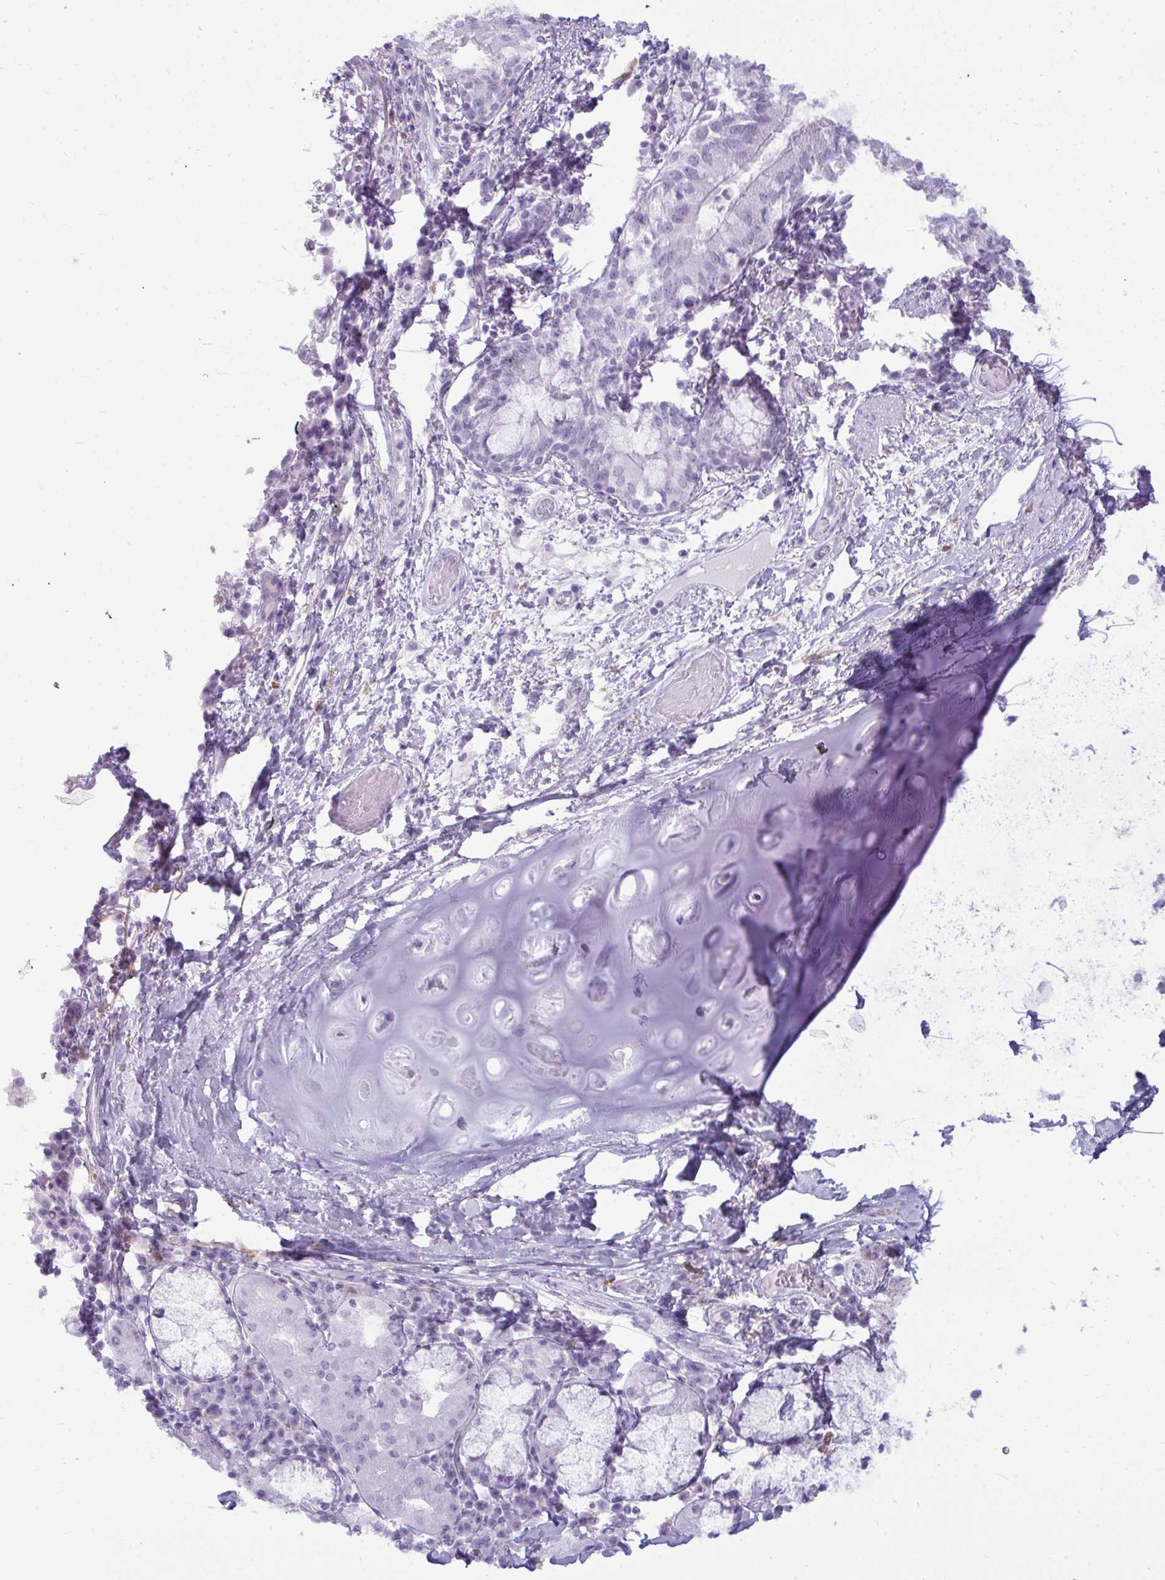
{"staining": {"intensity": "negative", "quantity": "none", "location": "none"}, "tissue": "bronchus", "cell_type": "Respiratory epithelial cells", "image_type": "normal", "snomed": [{"axis": "morphology", "description": "Normal tissue, NOS"}, {"axis": "topography", "description": "Lymph node"}, {"axis": "topography", "description": "Bronchus"}], "caption": "IHC micrograph of normal bronchus: bronchus stained with DAB exhibits no significant protein staining in respiratory epithelial cells. (DAB (3,3'-diaminobenzidine) immunohistochemistry (IHC), high magnification).", "gene": "ANKRD60", "patient": {"sex": "male", "age": 56}}